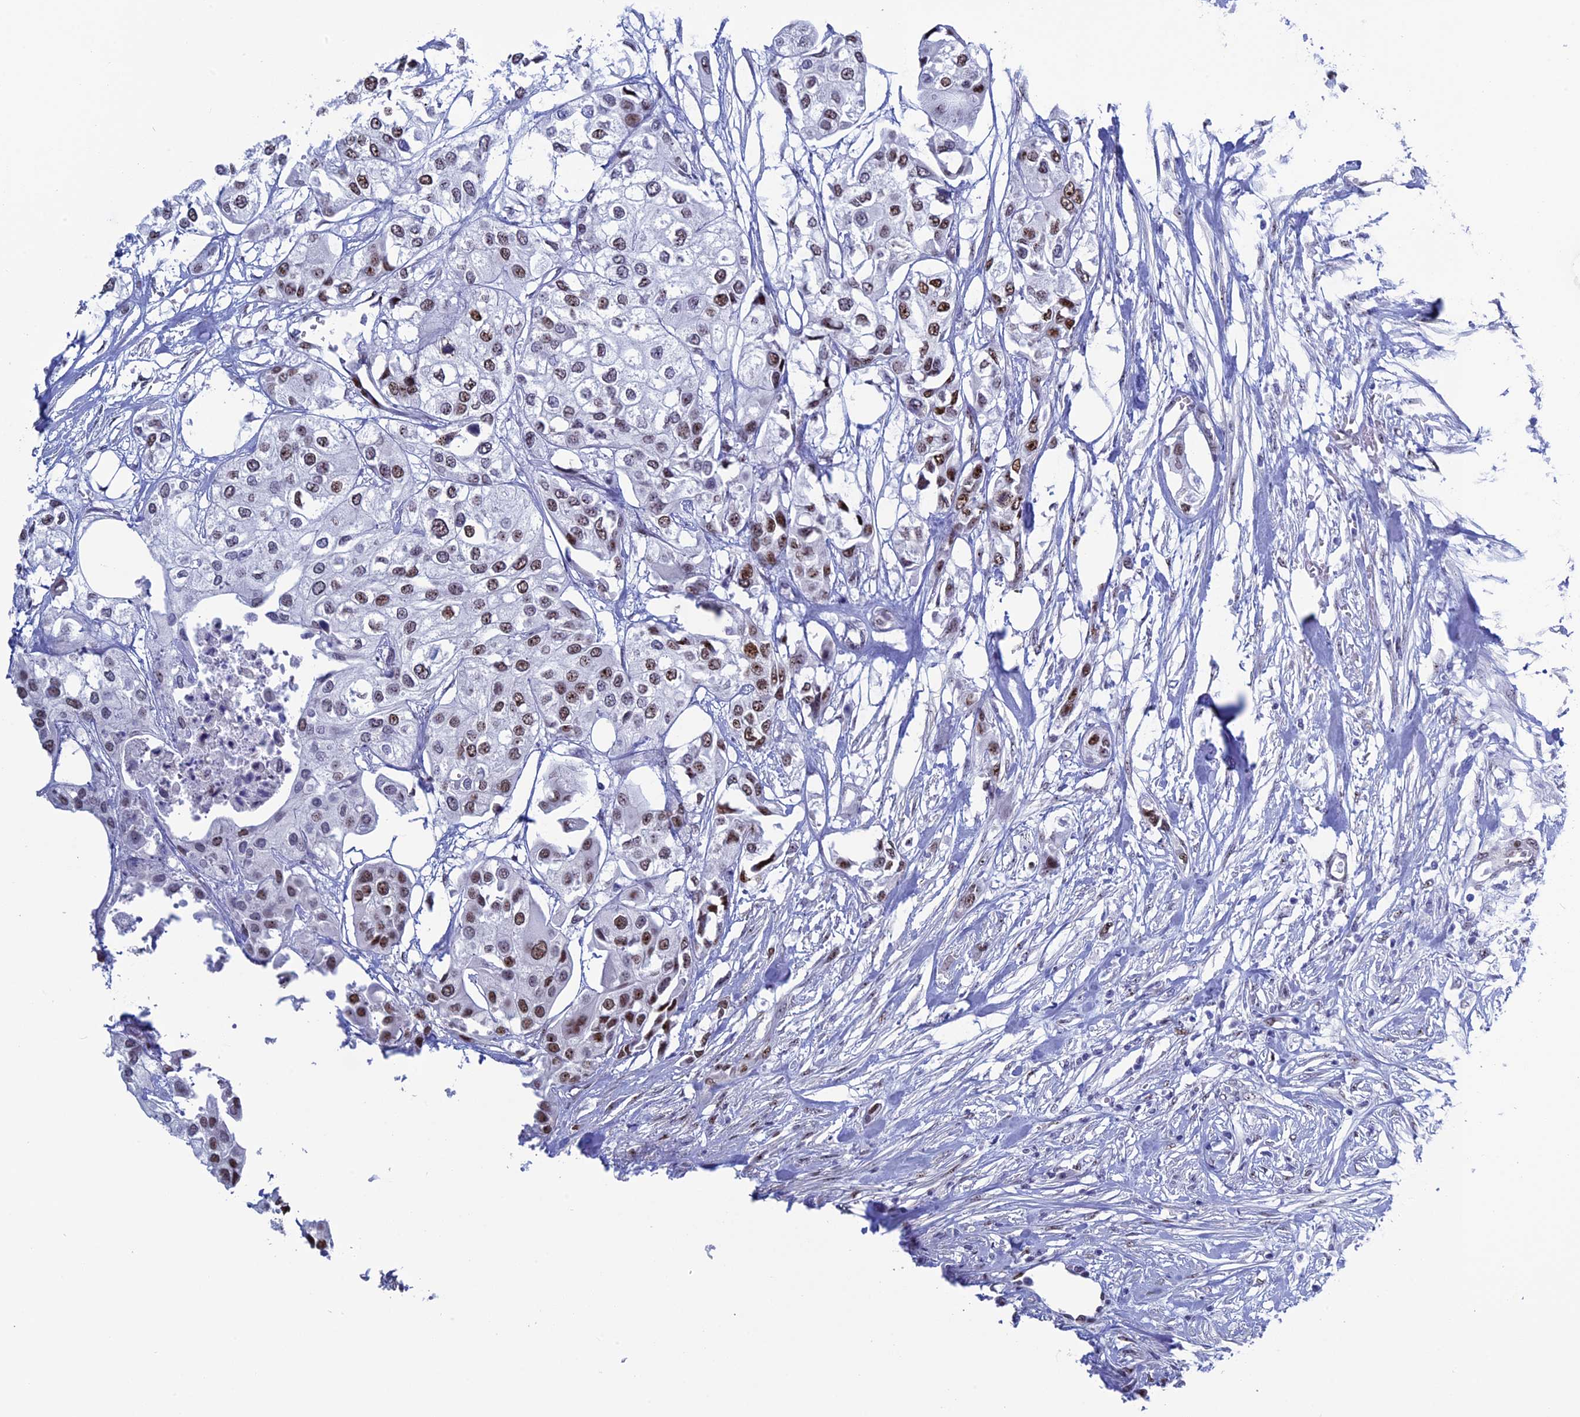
{"staining": {"intensity": "moderate", "quantity": ">75%", "location": "nuclear"}, "tissue": "urothelial cancer", "cell_type": "Tumor cells", "image_type": "cancer", "snomed": [{"axis": "morphology", "description": "Urothelial carcinoma, High grade"}, {"axis": "topography", "description": "Urinary bladder"}], "caption": "Immunohistochemistry (DAB (3,3'-diaminobenzidine)) staining of human urothelial cancer reveals moderate nuclear protein staining in approximately >75% of tumor cells.", "gene": "CCDC86", "patient": {"sex": "male", "age": 64}}